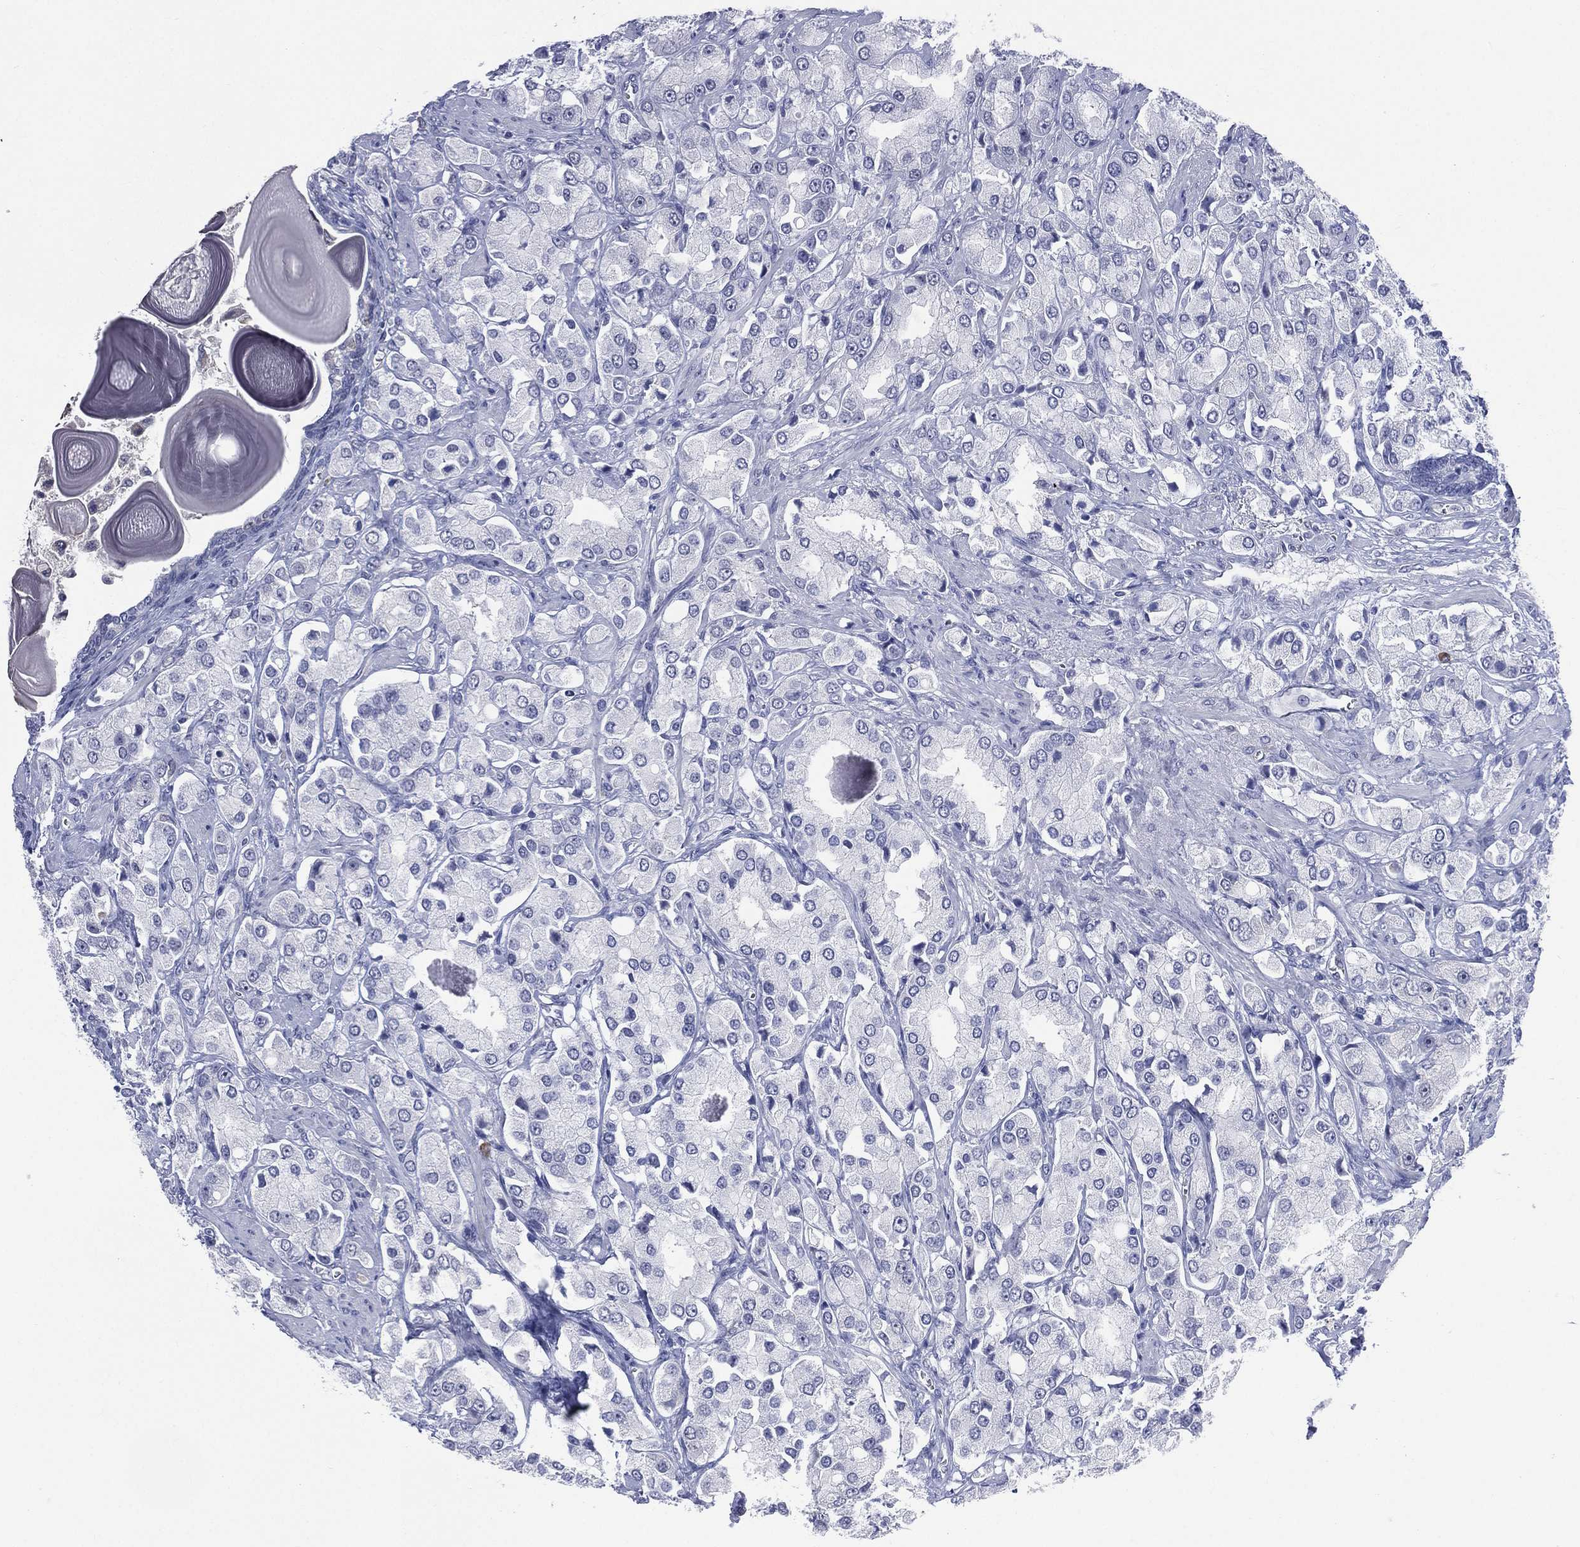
{"staining": {"intensity": "negative", "quantity": "none", "location": "none"}, "tissue": "prostate cancer", "cell_type": "Tumor cells", "image_type": "cancer", "snomed": [{"axis": "morphology", "description": "Adenocarcinoma, NOS"}, {"axis": "topography", "description": "Prostate and seminal vesicle, NOS"}, {"axis": "topography", "description": "Prostate"}], "caption": "DAB (3,3'-diaminobenzidine) immunohistochemical staining of human prostate cancer demonstrates no significant positivity in tumor cells.", "gene": "AKAP3", "patient": {"sex": "male", "age": 64}}